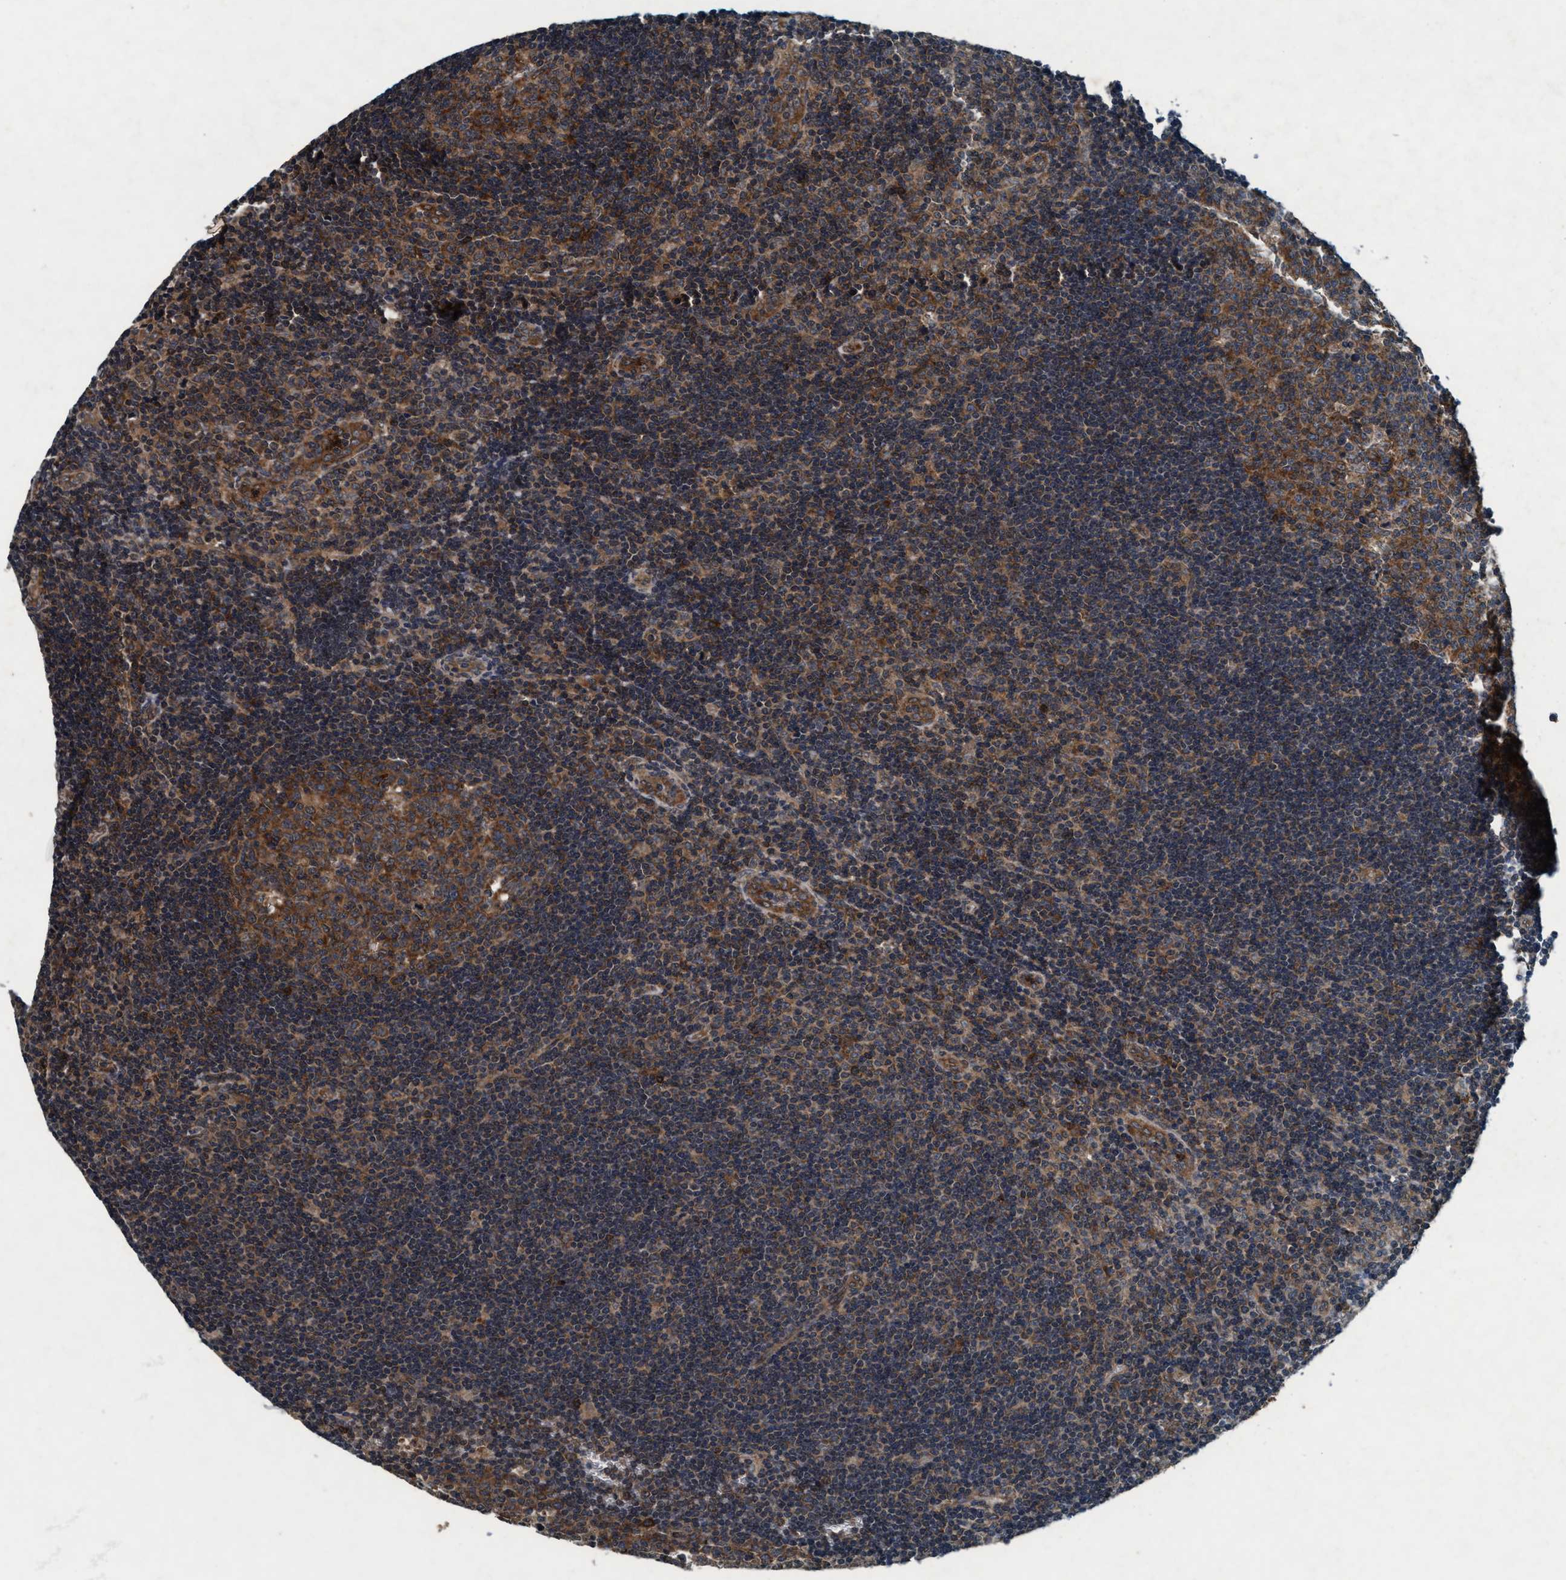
{"staining": {"intensity": "strong", "quantity": ">75%", "location": "cytoplasmic/membranous"}, "tissue": "lymph node", "cell_type": "Germinal center cells", "image_type": "normal", "snomed": [{"axis": "morphology", "description": "Normal tissue, NOS"}, {"axis": "topography", "description": "Lymph node"}, {"axis": "topography", "description": "Salivary gland"}], "caption": "Lymph node stained with DAB immunohistochemistry (IHC) exhibits high levels of strong cytoplasmic/membranous expression in approximately >75% of germinal center cells.", "gene": "AKT1S1", "patient": {"sex": "male", "age": 8}}